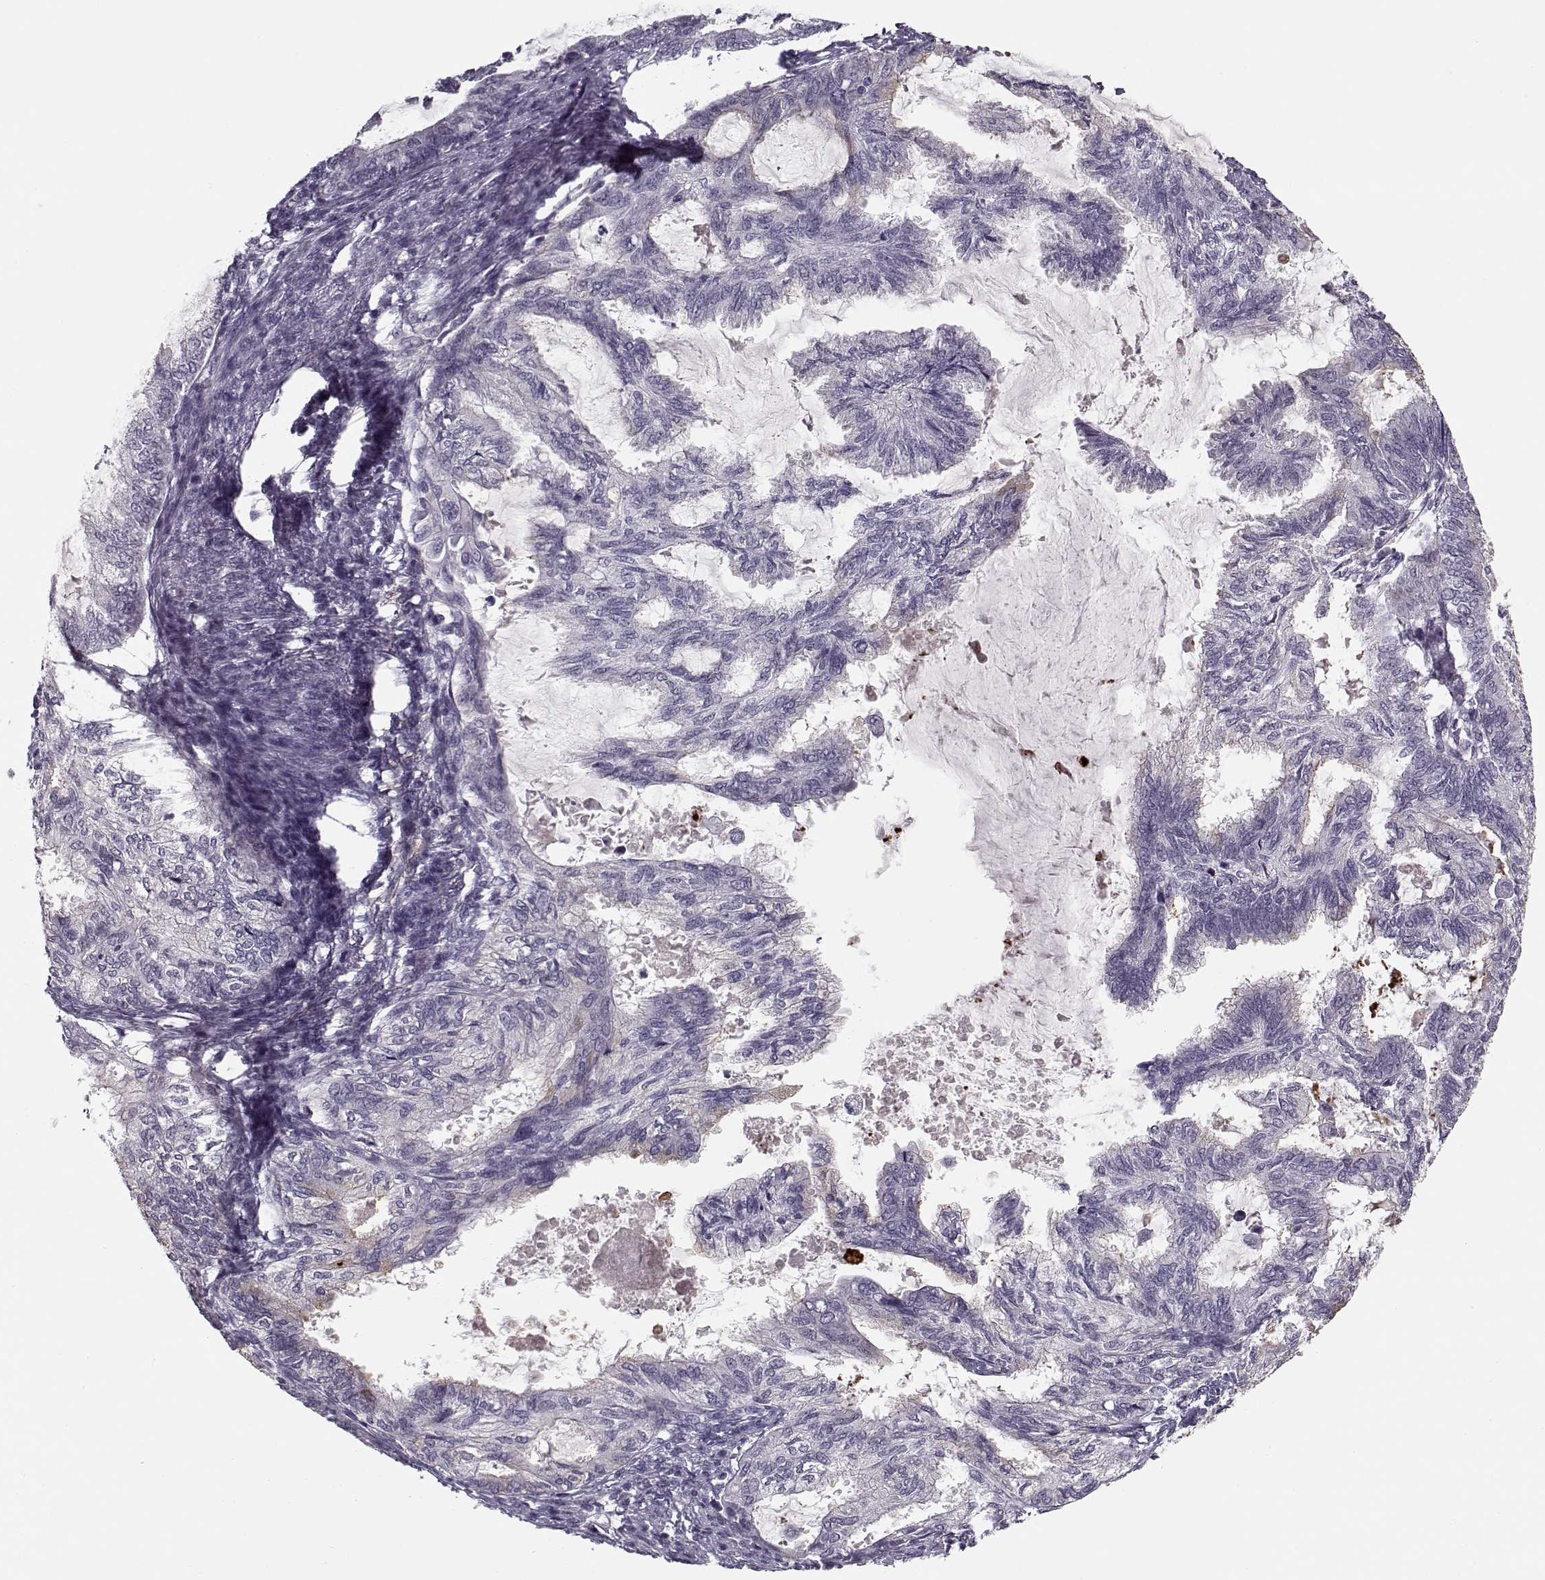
{"staining": {"intensity": "negative", "quantity": "none", "location": "none"}, "tissue": "endometrial cancer", "cell_type": "Tumor cells", "image_type": "cancer", "snomed": [{"axis": "morphology", "description": "Adenocarcinoma, NOS"}, {"axis": "topography", "description": "Endometrium"}], "caption": "DAB immunohistochemical staining of endometrial cancer (adenocarcinoma) demonstrates no significant positivity in tumor cells.", "gene": "DNAI3", "patient": {"sex": "female", "age": 86}}